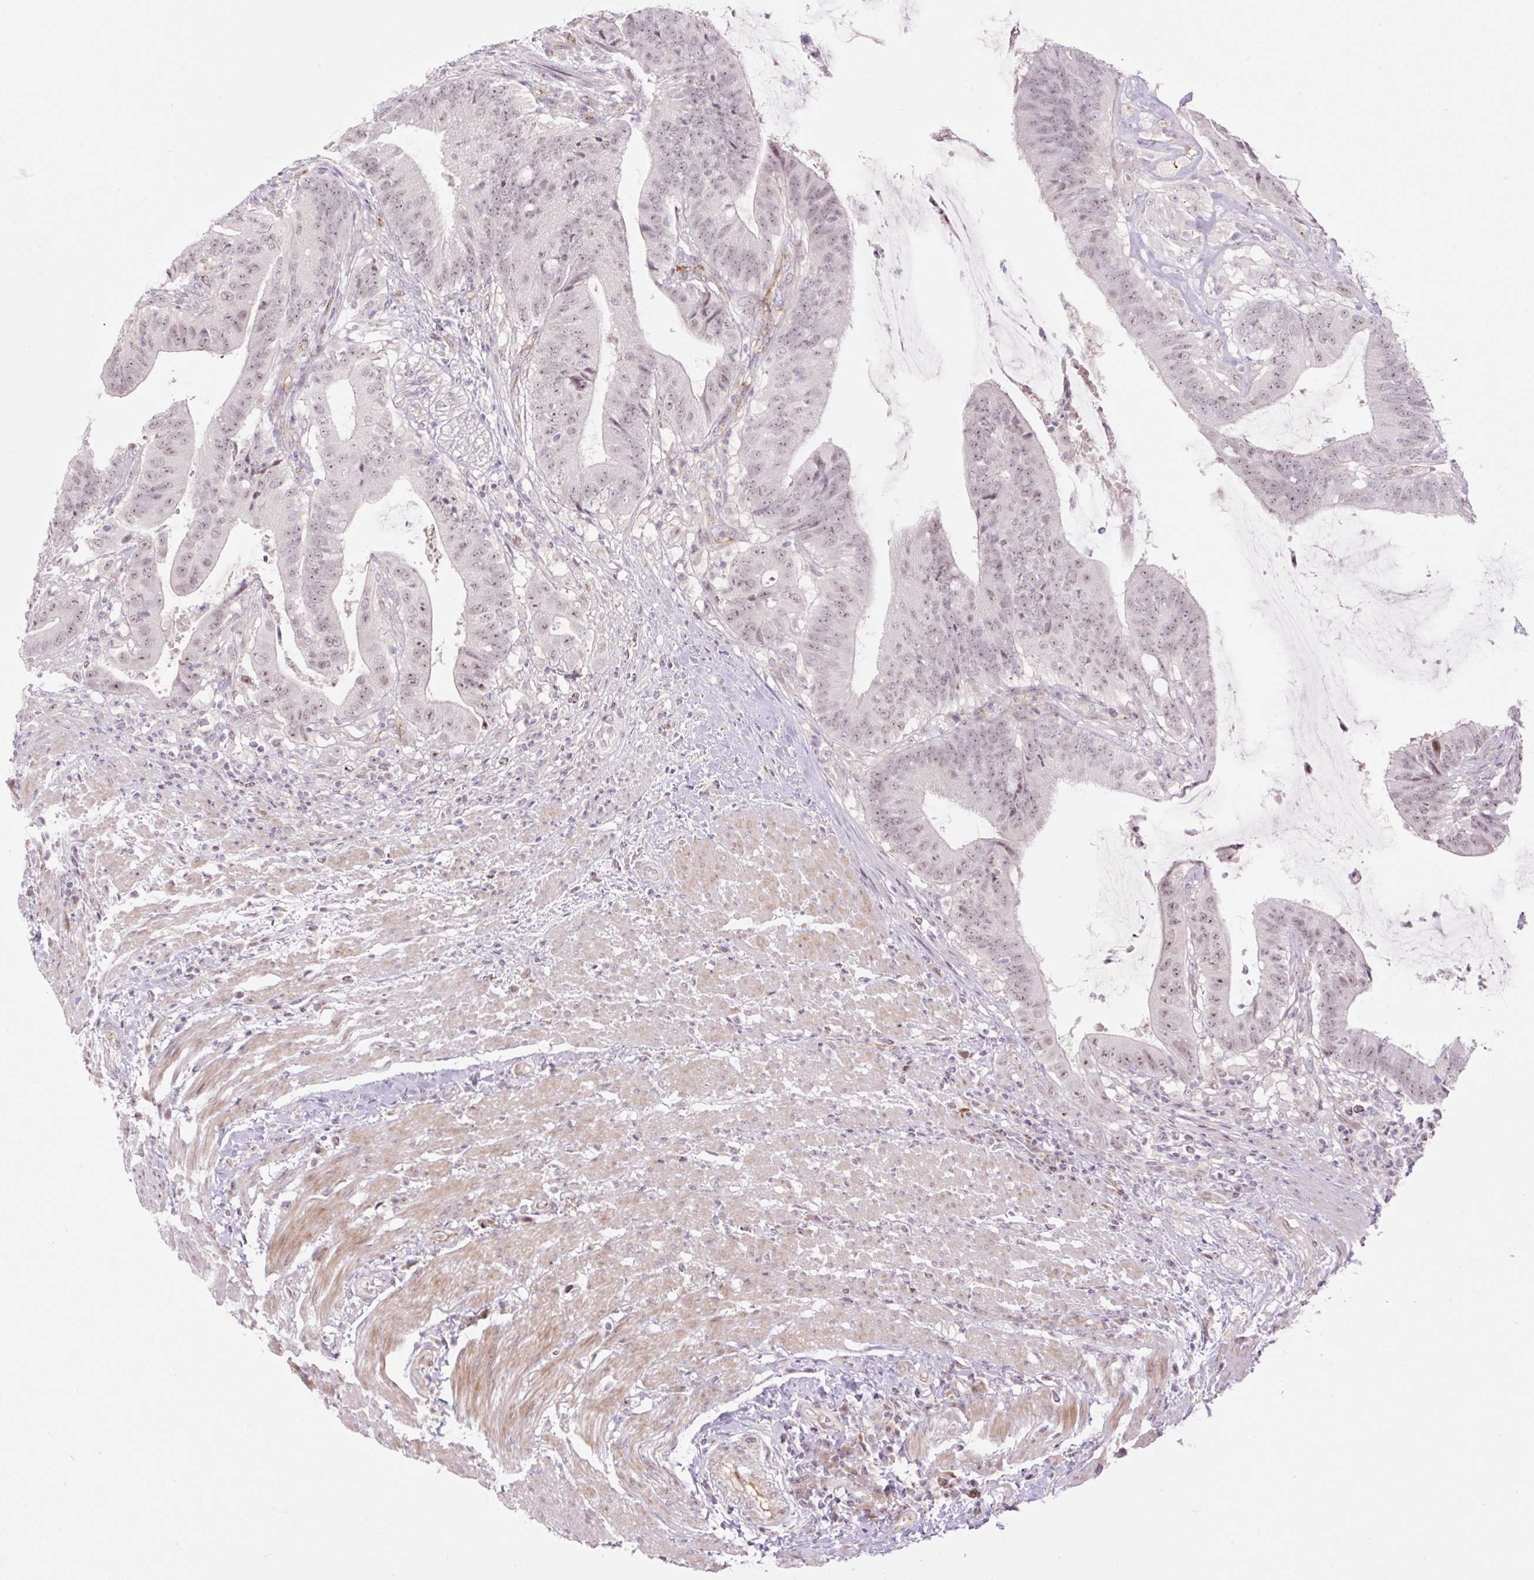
{"staining": {"intensity": "weak", "quantity": ">75%", "location": "nuclear"}, "tissue": "colorectal cancer", "cell_type": "Tumor cells", "image_type": "cancer", "snomed": [{"axis": "morphology", "description": "Adenocarcinoma, NOS"}, {"axis": "topography", "description": "Colon"}], "caption": "This is a photomicrograph of immunohistochemistry staining of colorectal adenocarcinoma, which shows weak staining in the nuclear of tumor cells.", "gene": "ZNF417", "patient": {"sex": "female", "age": 43}}